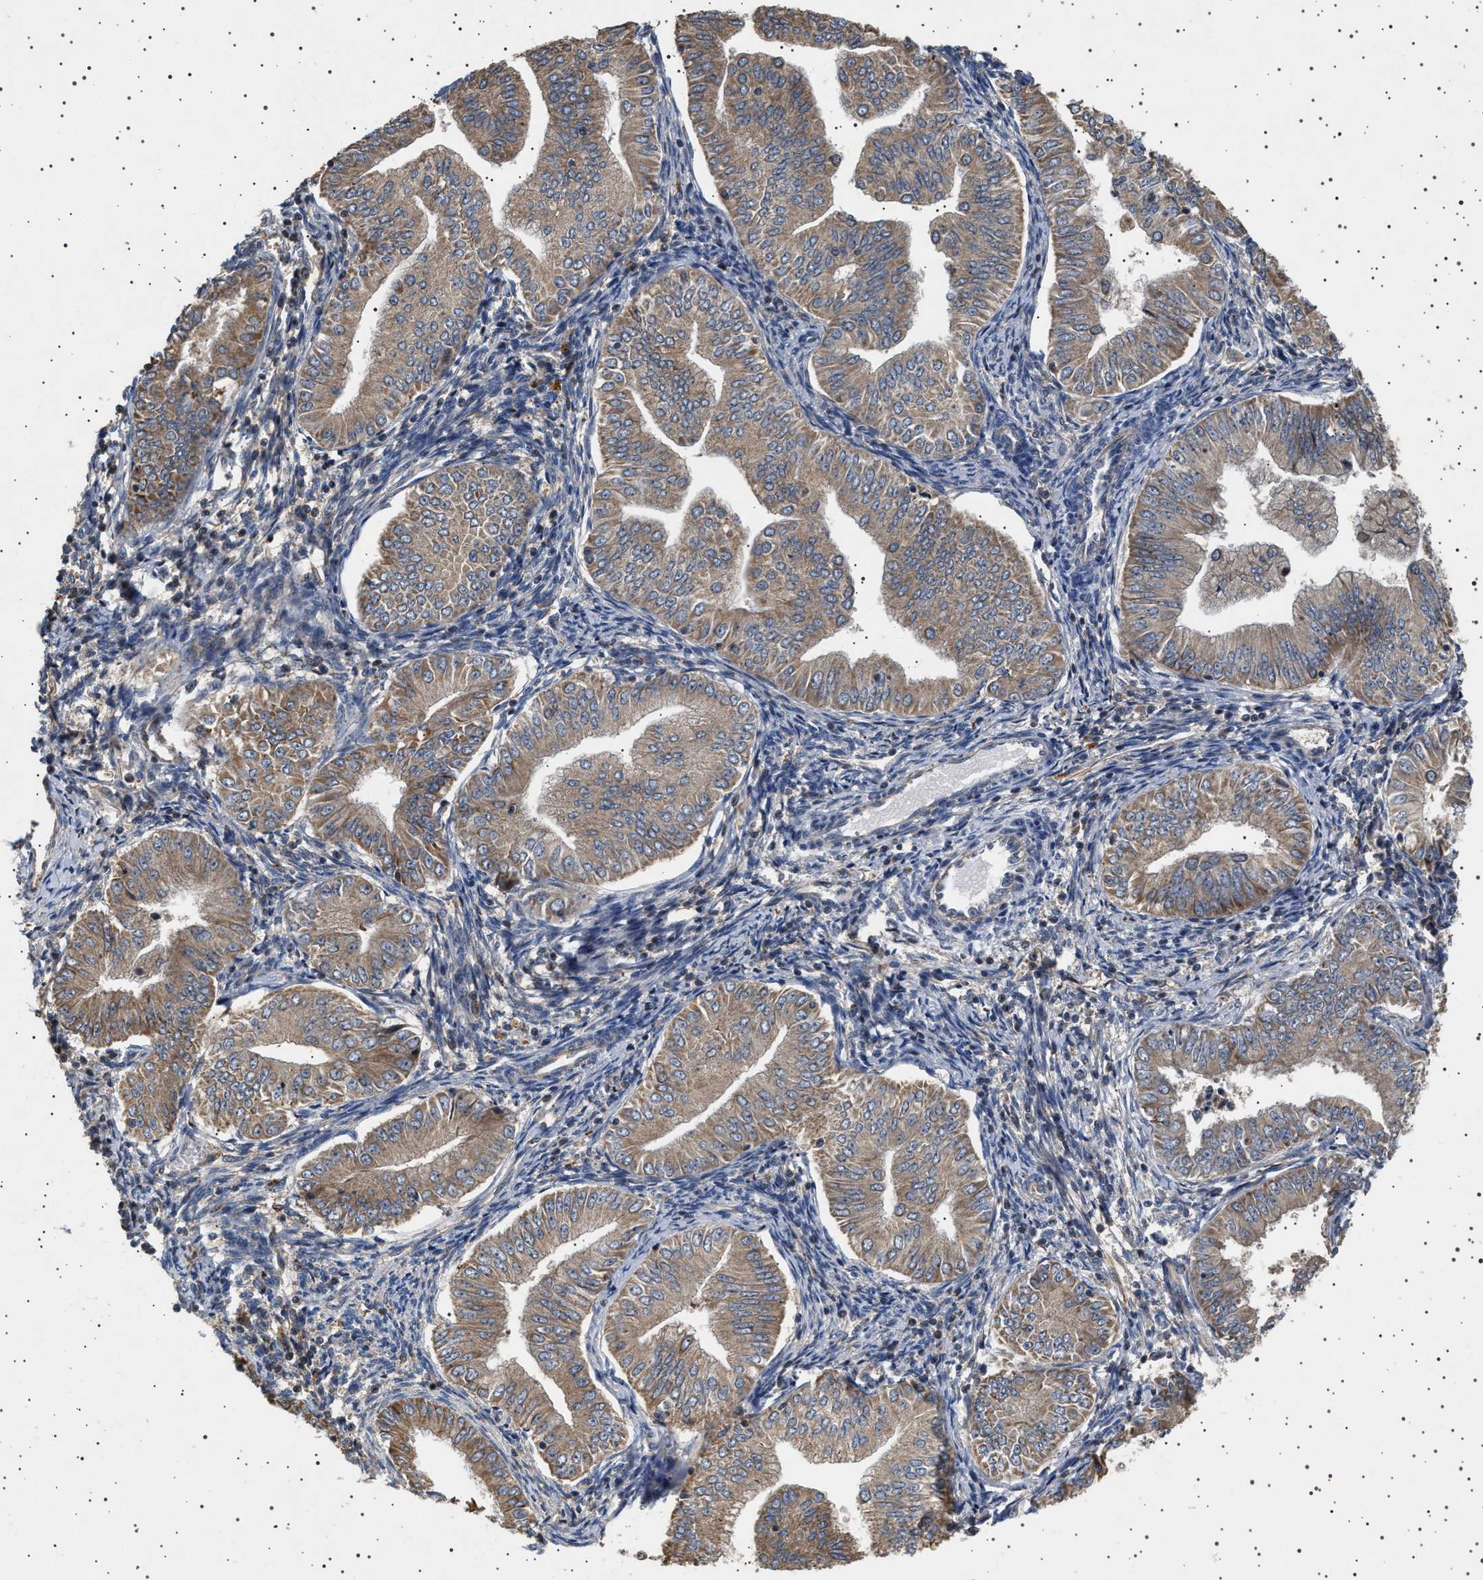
{"staining": {"intensity": "moderate", "quantity": ">75%", "location": "cytoplasmic/membranous"}, "tissue": "endometrial cancer", "cell_type": "Tumor cells", "image_type": "cancer", "snomed": [{"axis": "morphology", "description": "Normal tissue, NOS"}, {"axis": "morphology", "description": "Adenocarcinoma, NOS"}, {"axis": "topography", "description": "Endometrium"}], "caption": "High-magnification brightfield microscopy of endometrial adenocarcinoma stained with DAB (brown) and counterstained with hematoxylin (blue). tumor cells exhibit moderate cytoplasmic/membranous positivity is identified in approximately>75% of cells.", "gene": "TRUB2", "patient": {"sex": "female", "age": 53}}